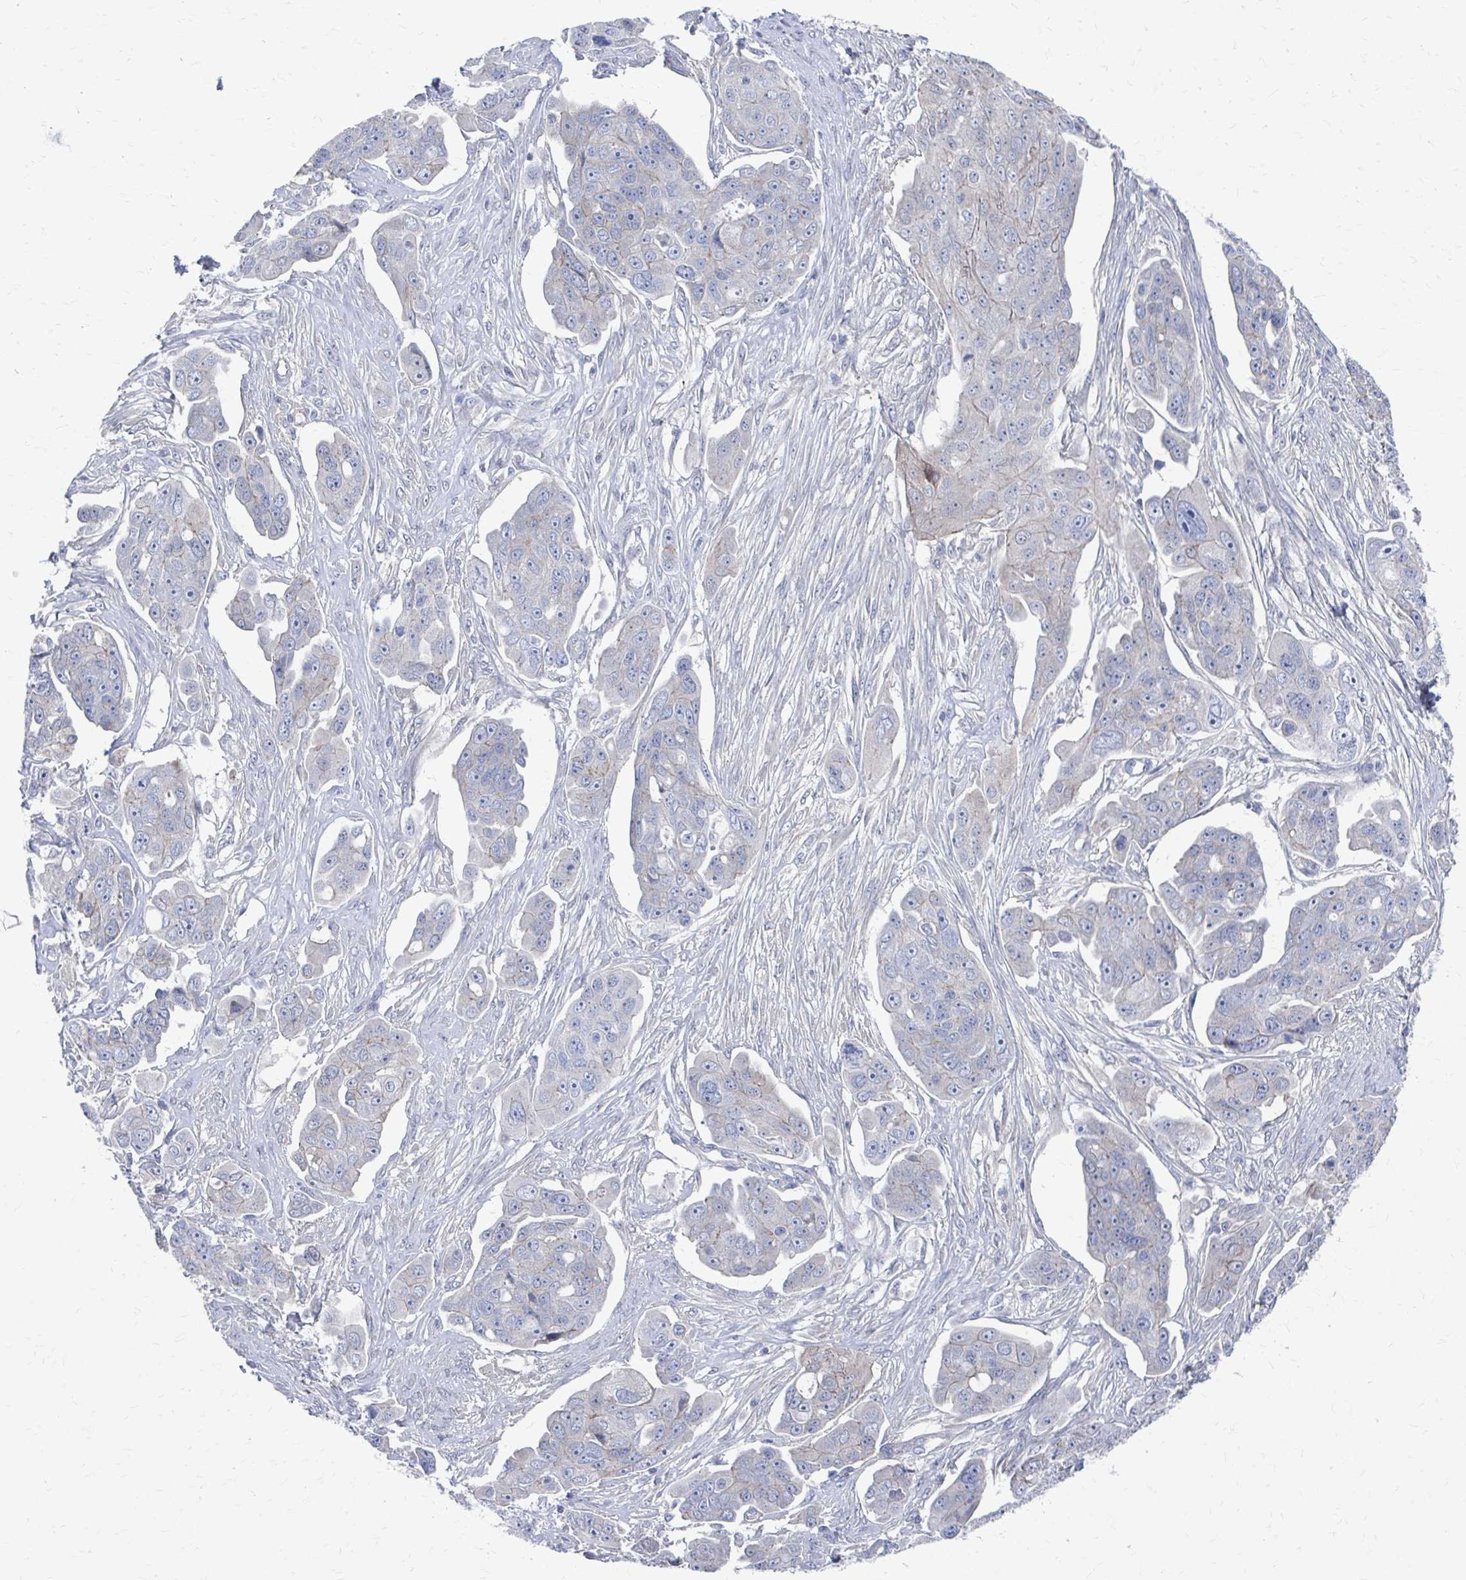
{"staining": {"intensity": "negative", "quantity": "none", "location": "none"}, "tissue": "ovarian cancer", "cell_type": "Tumor cells", "image_type": "cancer", "snomed": [{"axis": "morphology", "description": "Carcinoma, endometroid"}, {"axis": "topography", "description": "Ovary"}], "caption": "Tumor cells show no significant expression in ovarian cancer.", "gene": "PLEKHG7", "patient": {"sex": "female", "age": 70}}